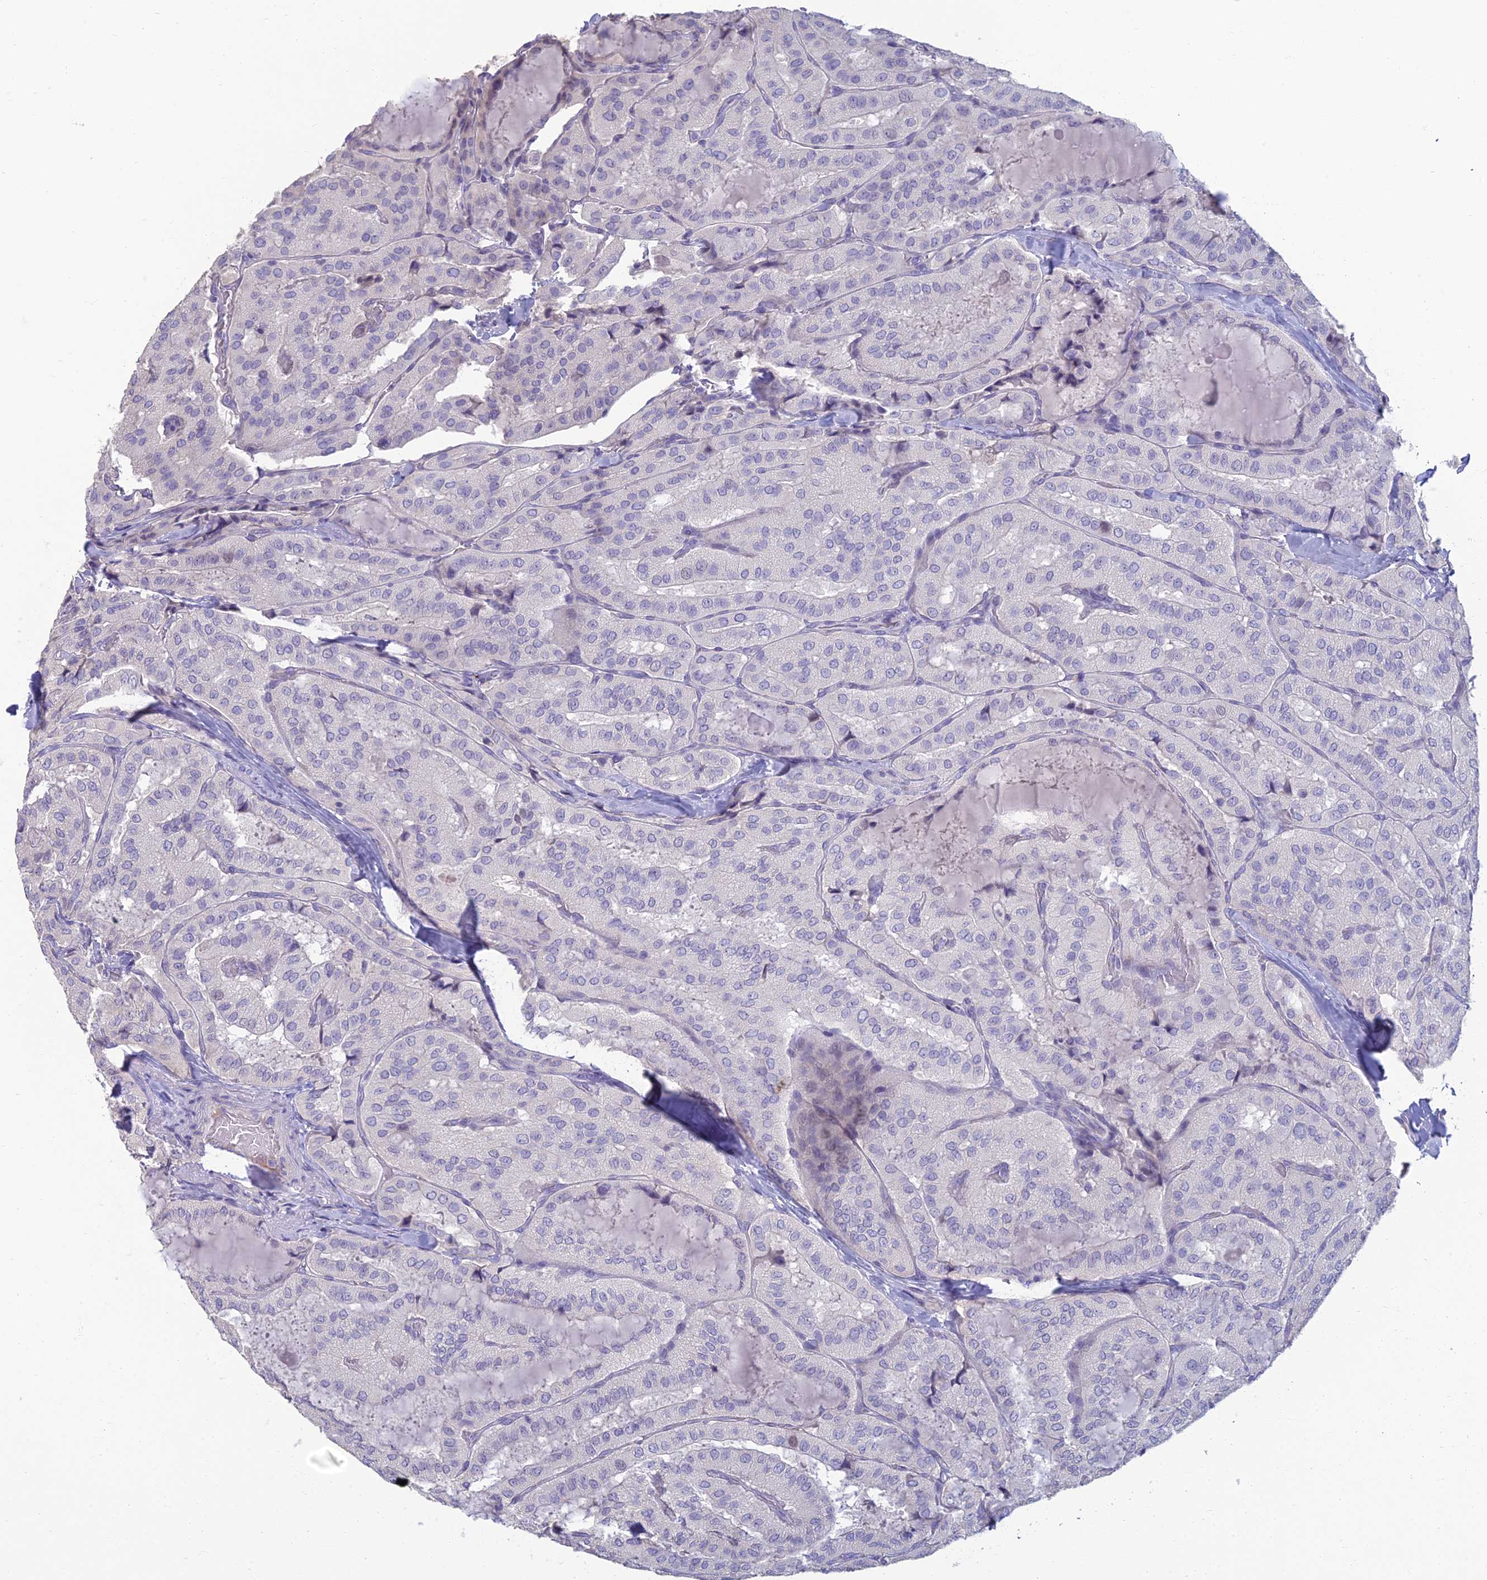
{"staining": {"intensity": "negative", "quantity": "none", "location": "none"}, "tissue": "thyroid cancer", "cell_type": "Tumor cells", "image_type": "cancer", "snomed": [{"axis": "morphology", "description": "Normal tissue, NOS"}, {"axis": "morphology", "description": "Papillary adenocarcinoma, NOS"}, {"axis": "topography", "description": "Thyroid gland"}], "caption": "Tumor cells are negative for brown protein staining in papillary adenocarcinoma (thyroid).", "gene": "NEURL1", "patient": {"sex": "female", "age": 59}}